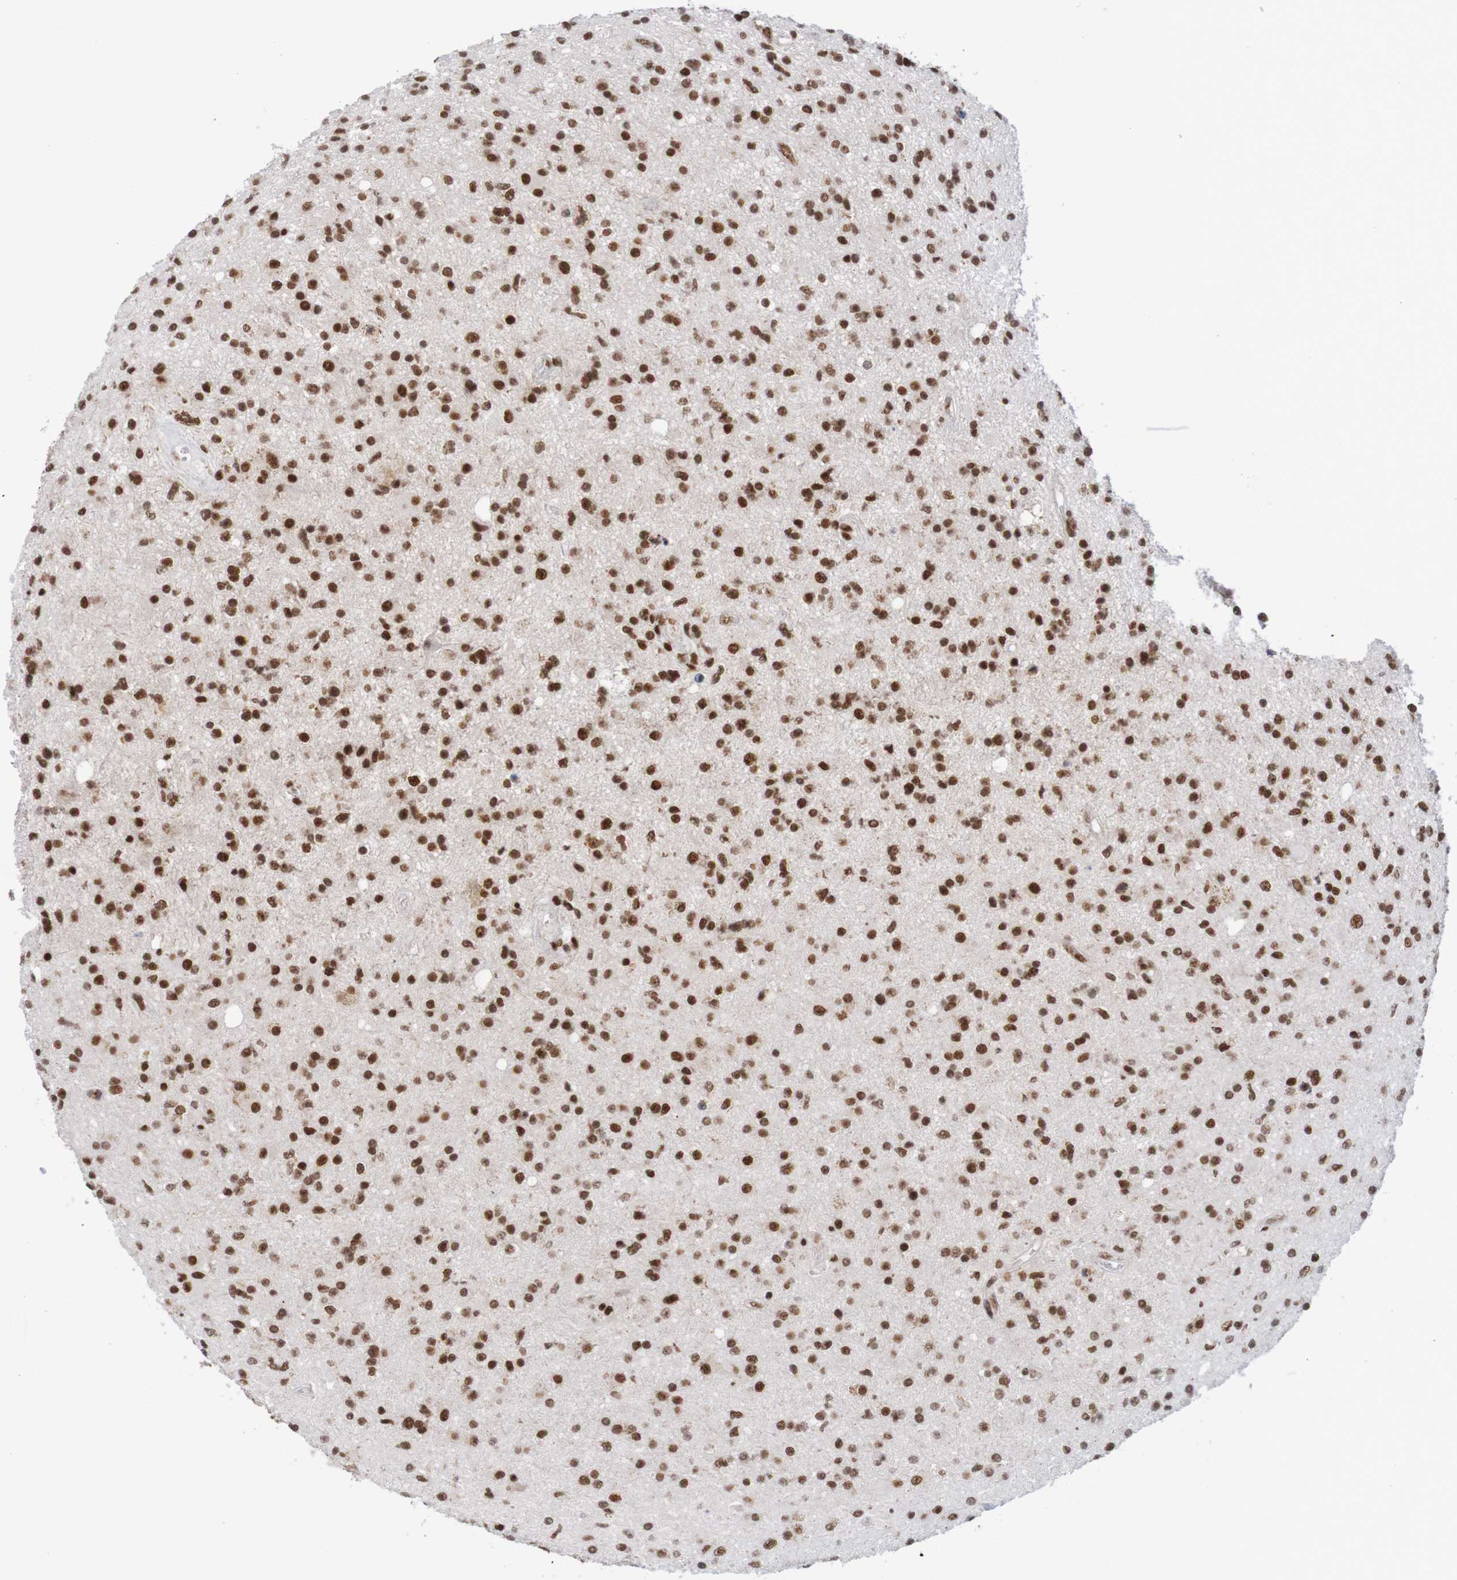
{"staining": {"intensity": "strong", "quantity": ">75%", "location": "nuclear"}, "tissue": "glioma", "cell_type": "Tumor cells", "image_type": "cancer", "snomed": [{"axis": "morphology", "description": "Glioma, malignant, High grade"}, {"axis": "topography", "description": "Brain"}], "caption": "Immunohistochemistry (IHC) histopathology image of neoplastic tissue: human malignant glioma (high-grade) stained using immunohistochemistry exhibits high levels of strong protein expression localized specifically in the nuclear of tumor cells, appearing as a nuclear brown color.", "gene": "THRAP3", "patient": {"sex": "male", "age": 33}}